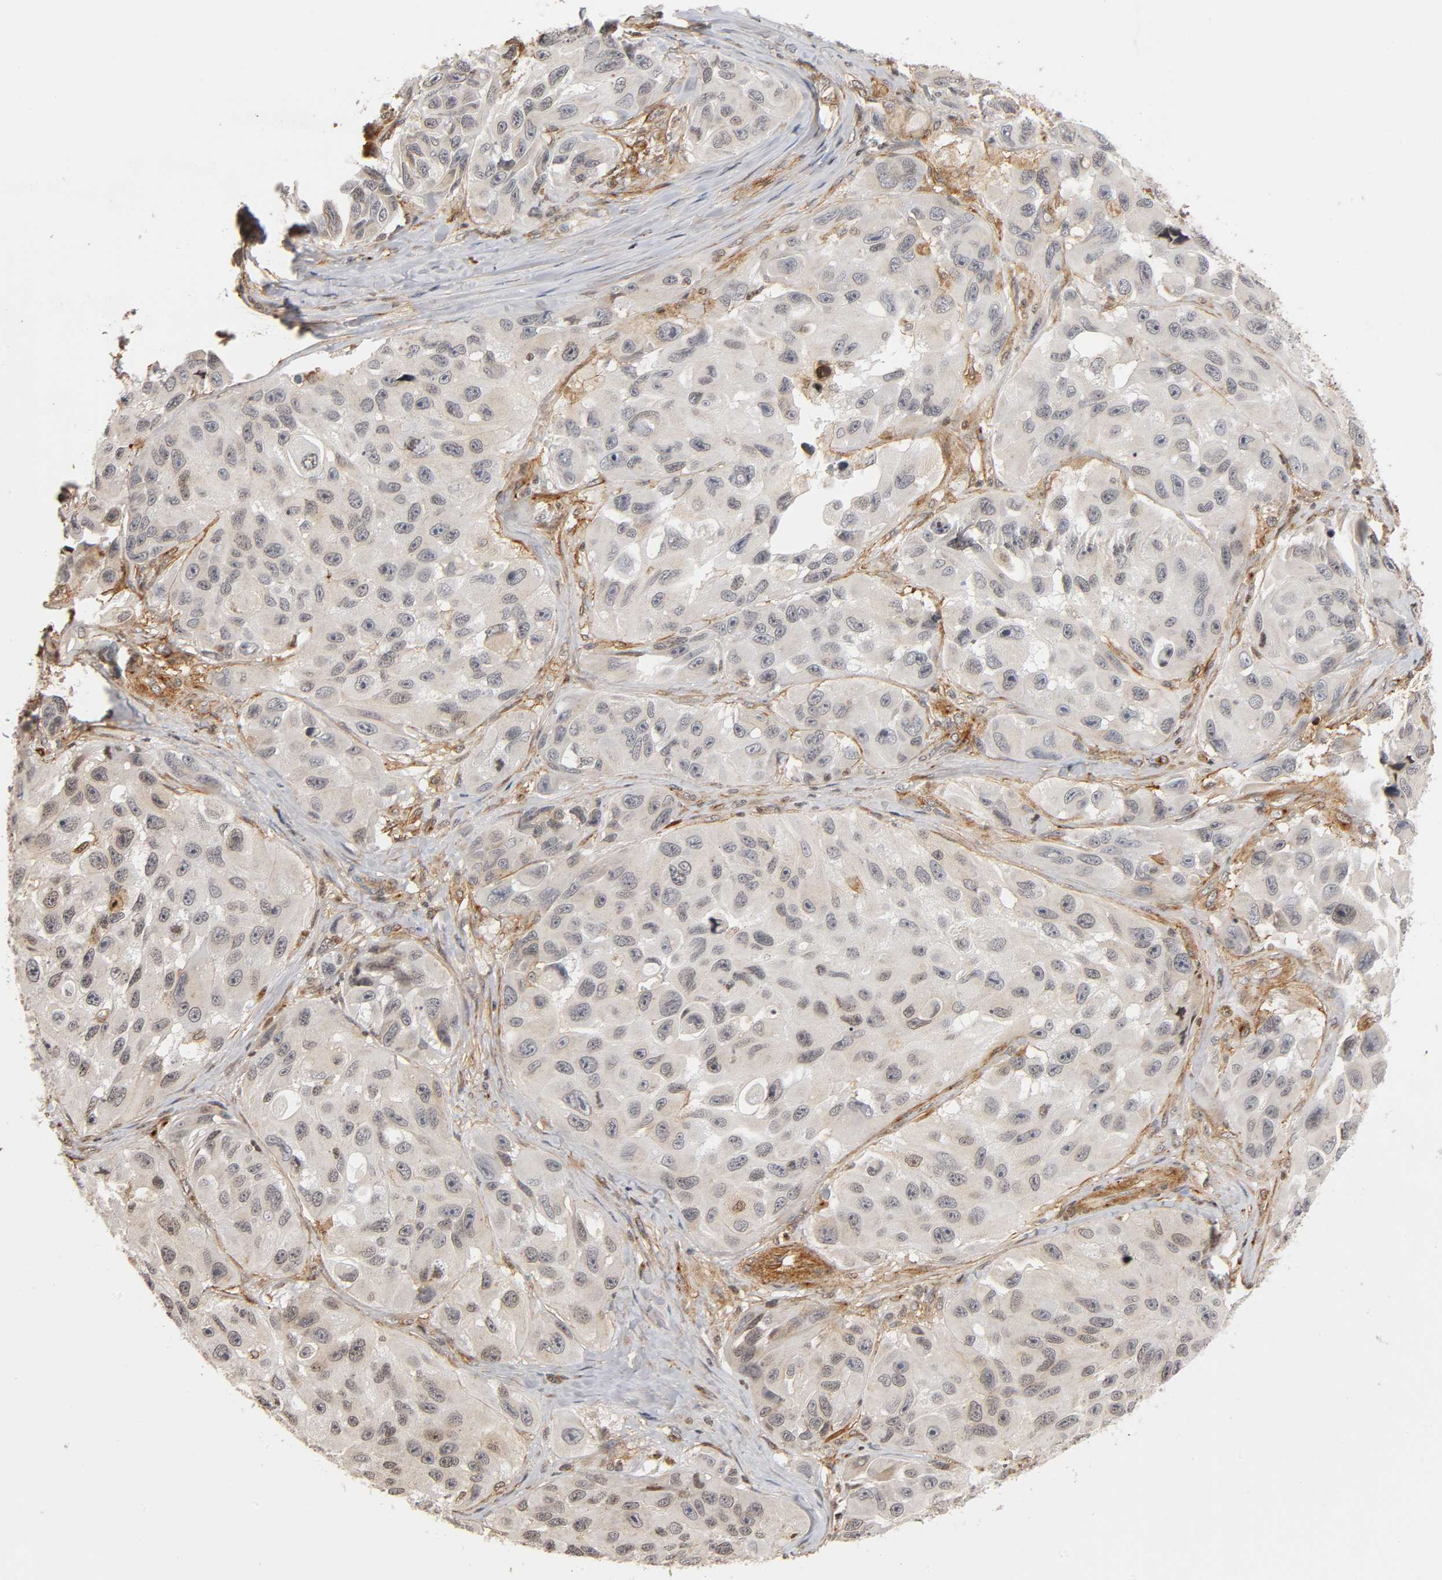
{"staining": {"intensity": "weak", "quantity": "<25%", "location": "cytoplasmic/membranous"}, "tissue": "melanoma", "cell_type": "Tumor cells", "image_type": "cancer", "snomed": [{"axis": "morphology", "description": "Malignant melanoma, NOS"}, {"axis": "topography", "description": "Skin"}], "caption": "DAB immunohistochemical staining of melanoma reveals no significant expression in tumor cells.", "gene": "ITGAV", "patient": {"sex": "female", "age": 73}}